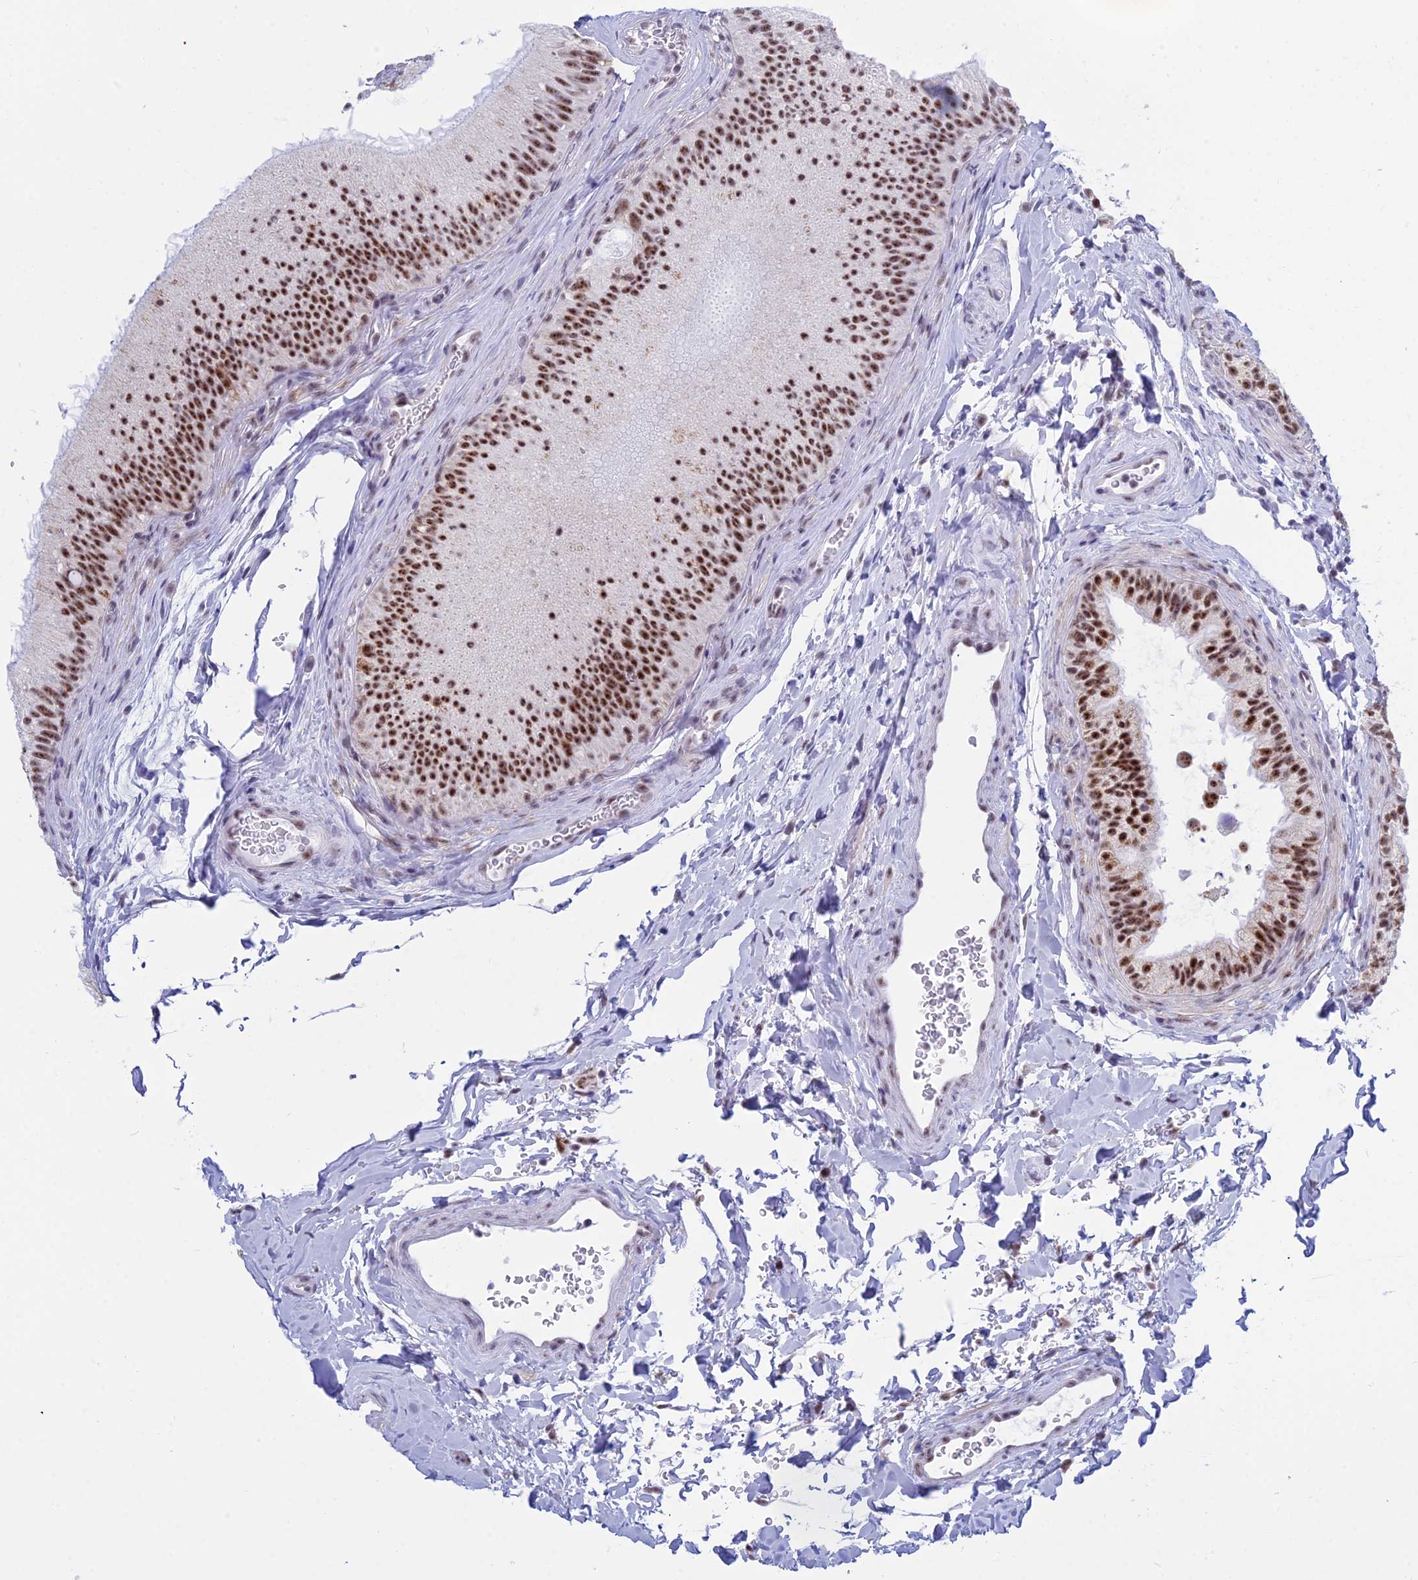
{"staining": {"intensity": "strong", "quantity": "25%-75%", "location": "cytoplasmic/membranous,nuclear"}, "tissue": "epididymis", "cell_type": "Glandular cells", "image_type": "normal", "snomed": [{"axis": "morphology", "description": "Normal tissue, NOS"}, {"axis": "topography", "description": "Epididymis"}], "caption": "IHC photomicrograph of unremarkable epididymis stained for a protein (brown), which reveals high levels of strong cytoplasmic/membranous,nuclear positivity in approximately 25%-75% of glandular cells.", "gene": "KLF14", "patient": {"sex": "male", "age": 45}}